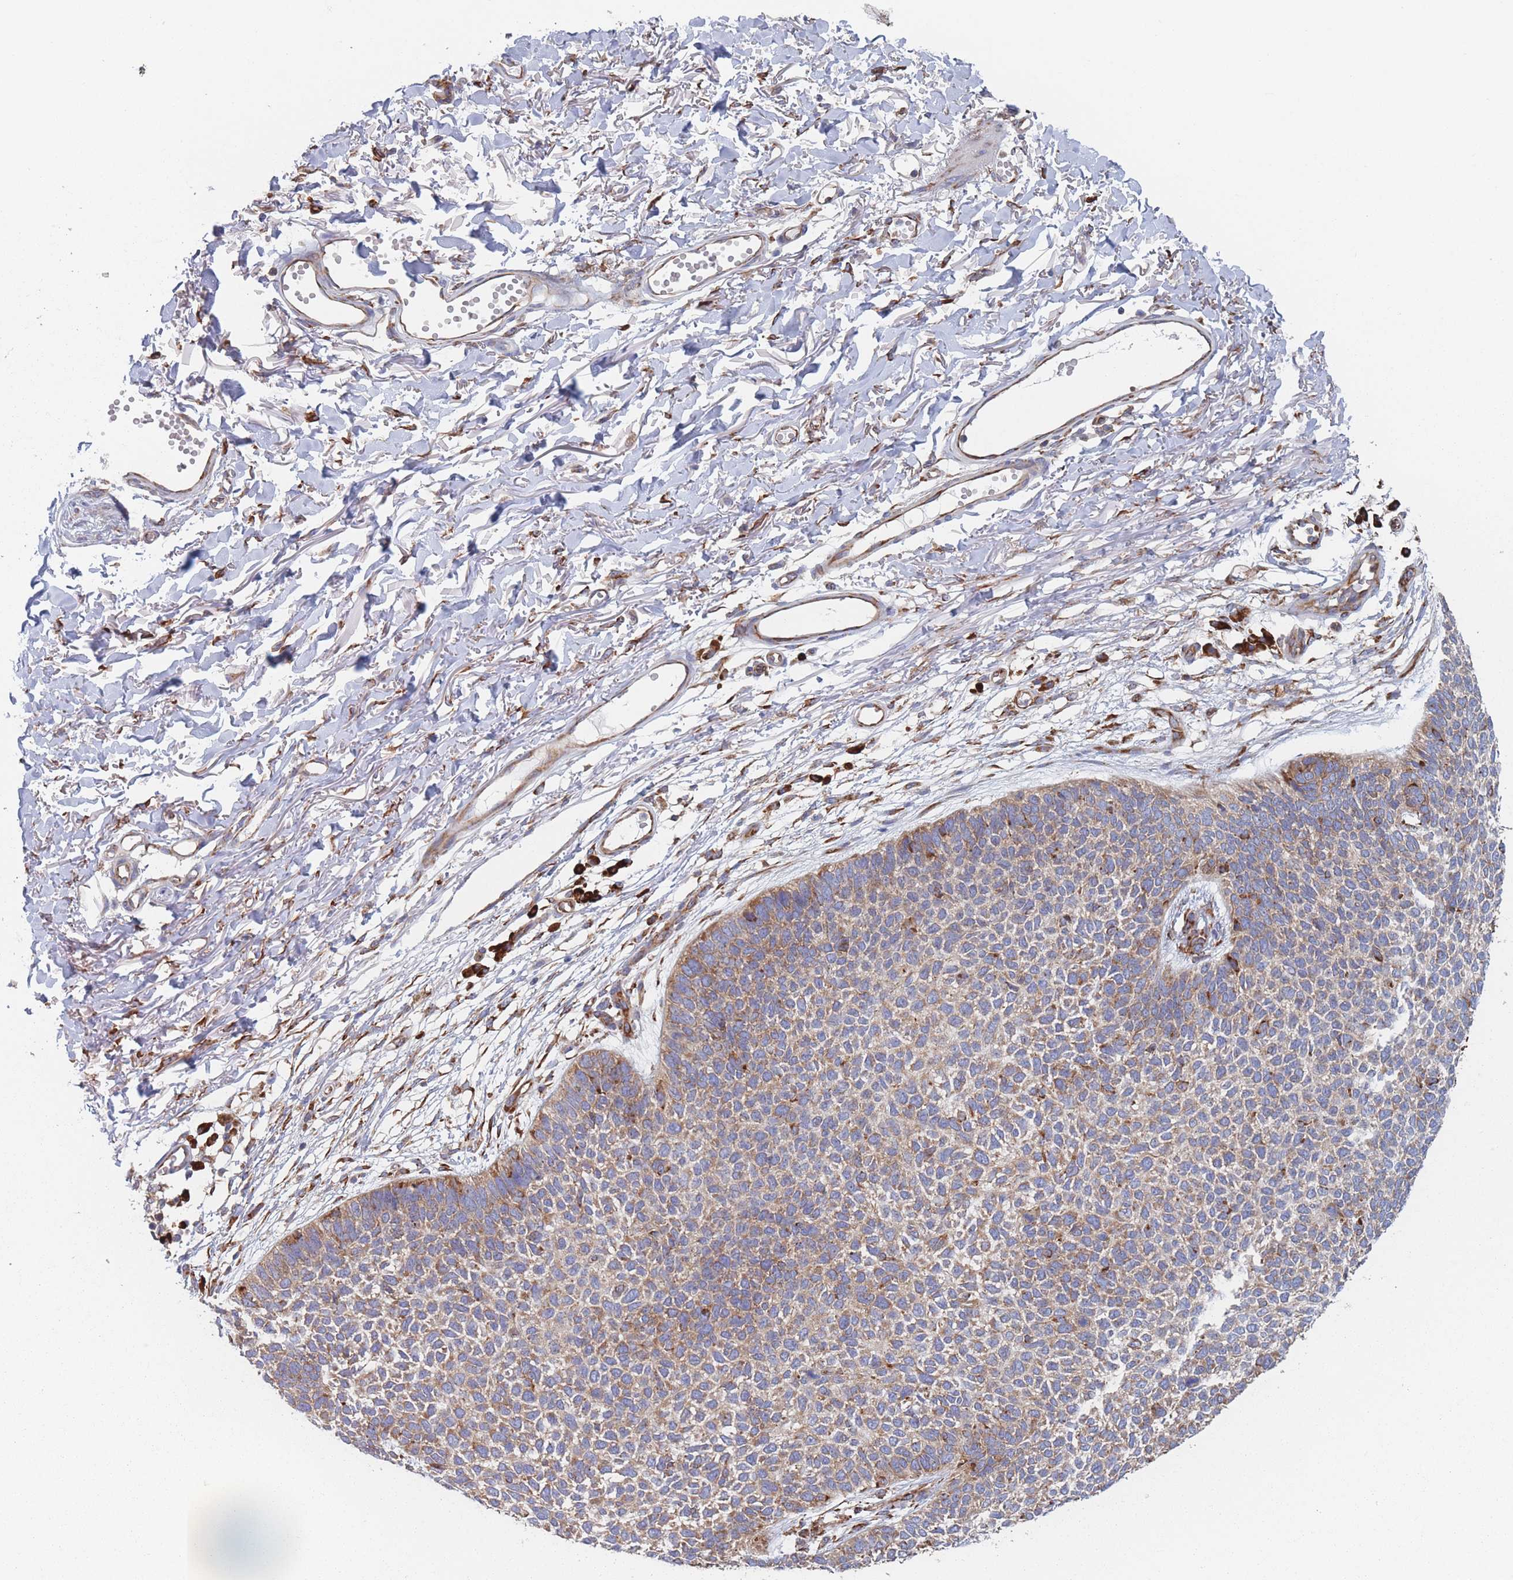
{"staining": {"intensity": "weak", "quantity": ">75%", "location": "cytoplasmic/membranous"}, "tissue": "skin cancer", "cell_type": "Tumor cells", "image_type": "cancer", "snomed": [{"axis": "morphology", "description": "Basal cell carcinoma"}, {"axis": "topography", "description": "Skin"}], "caption": "A micrograph showing weak cytoplasmic/membranous staining in approximately >75% of tumor cells in skin basal cell carcinoma, as visualized by brown immunohistochemical staining.", "gene": "EEF1B2", "patient": {"sex": "female", "age": 84}}